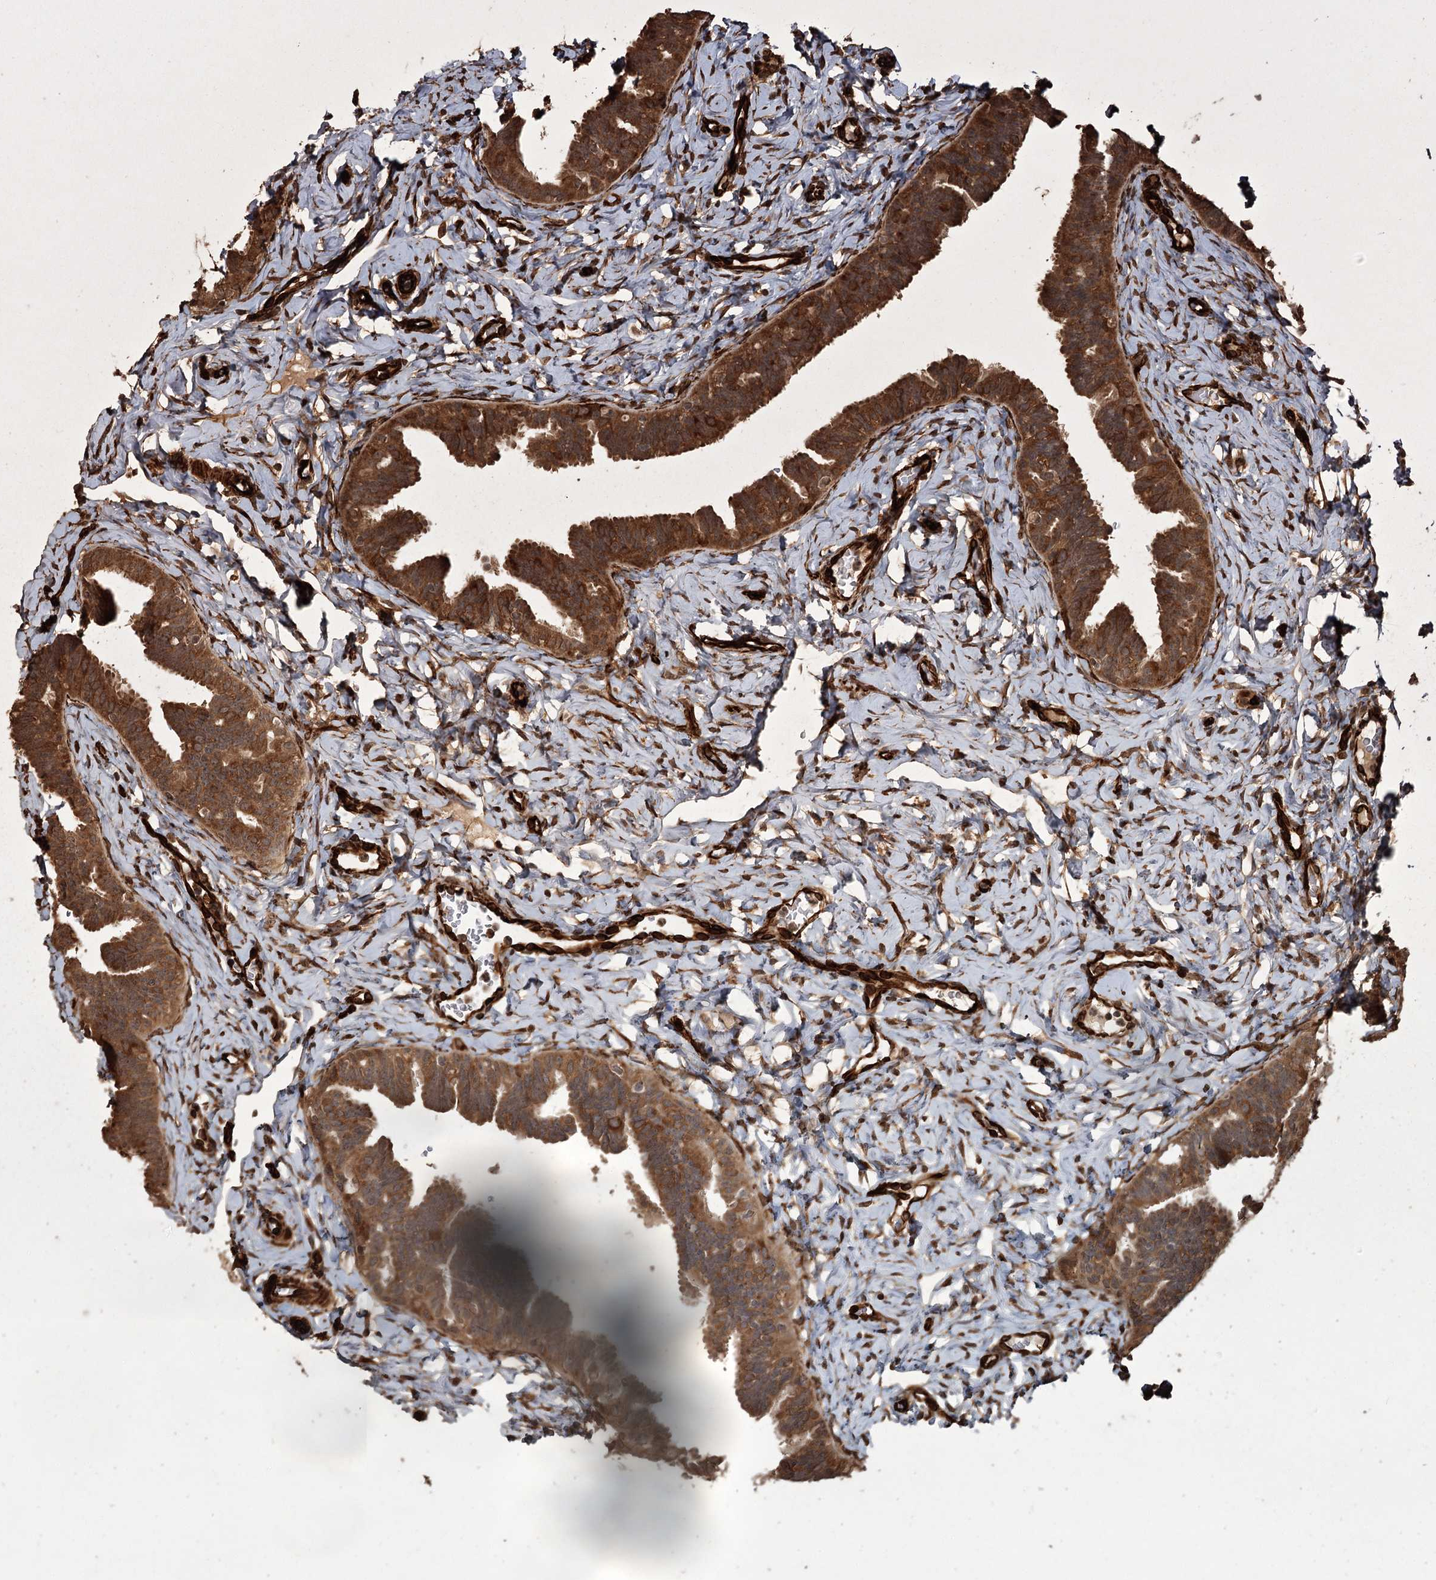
{"staining": {"intensity": "strong", "quantity": ">75%", "location": "cytoplasmic/membranous"}, "tissue": "fallopian tube", "cell_type": "Glandular cells", "image_type": "normal", "snomed": [{"axis": "morphology", "description": "Normal tissue, NOS"}, {"axis": "topography", "description": "Fallopian tube"}], "caption": "Protein staining by IHC displays strong cytoplasmic/membranous positivity in approximately >75% of glandular cells in unremarkable fallopian tube. (brown staining indicates protein expression, while blue staining denotes nuclei).", "gene": "RPAP3", "patient": {"sex": "female", "age": 65}}